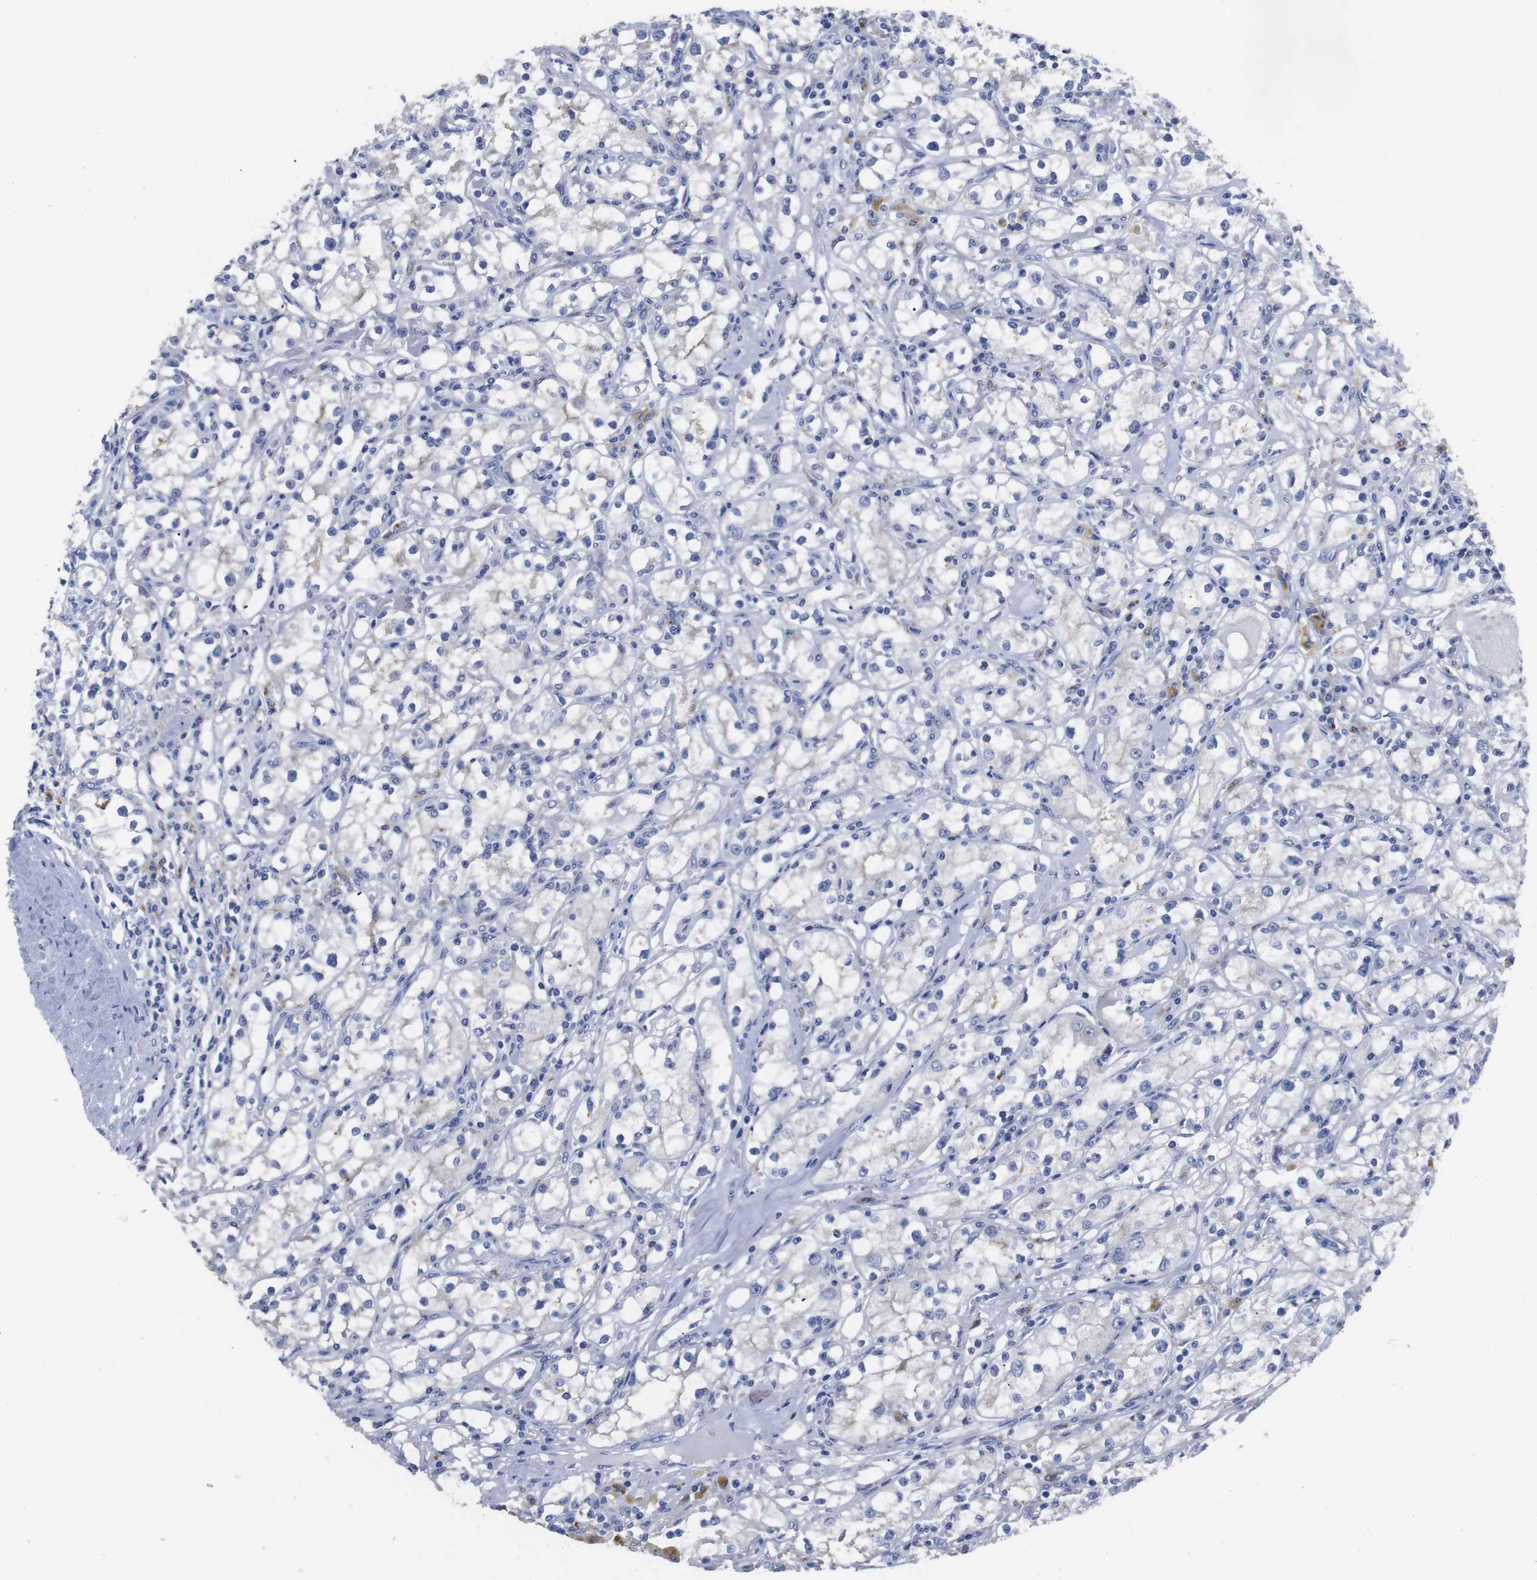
{"staining": {"intensity": "negative", "quantity": "none", "location": "none"}, "tissue": "renal cancer", "cell_type": "Tumor cells", "image_type": "cancer", "snomed": [{"axis": "morphology", "description": "Adenocarcinoma, NOS"}, {"axis": "topography", "description": "Kidney"}], "caption": "Tumor cells show no significant protein expression in renal cancer (adenocarcinoma).", "gene": "GJB2", "patient": {"sex": "male", "age": 56}}